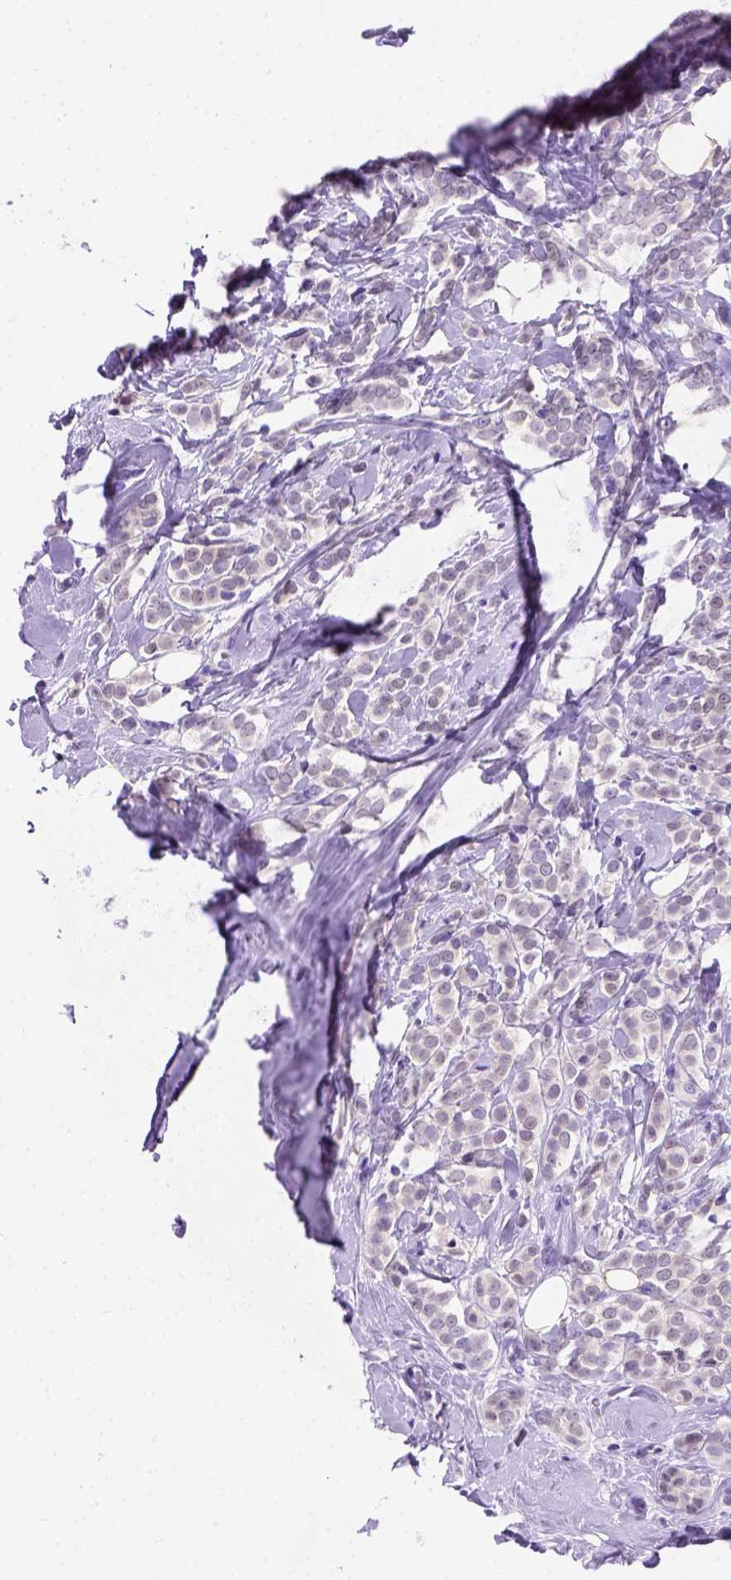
{"staining": {"intensity": "negative", "quantity": "none", "location": "none"}, "tissue": "breast cancer", "cell_type": "Tumor cells", "image_type": "cancer", "snomed": [{"axis": "morphology", "description": "Lobular carcinoma"}, {"axis": "topography", "description": "Breast"}], "caption": "Immunohistochemical staining of human breast cancer (lobular carcinoma) displays no significant positivity in tumor cells.", "gene": "FAM81B", "patient": {"sex": "female", "age": 49}}